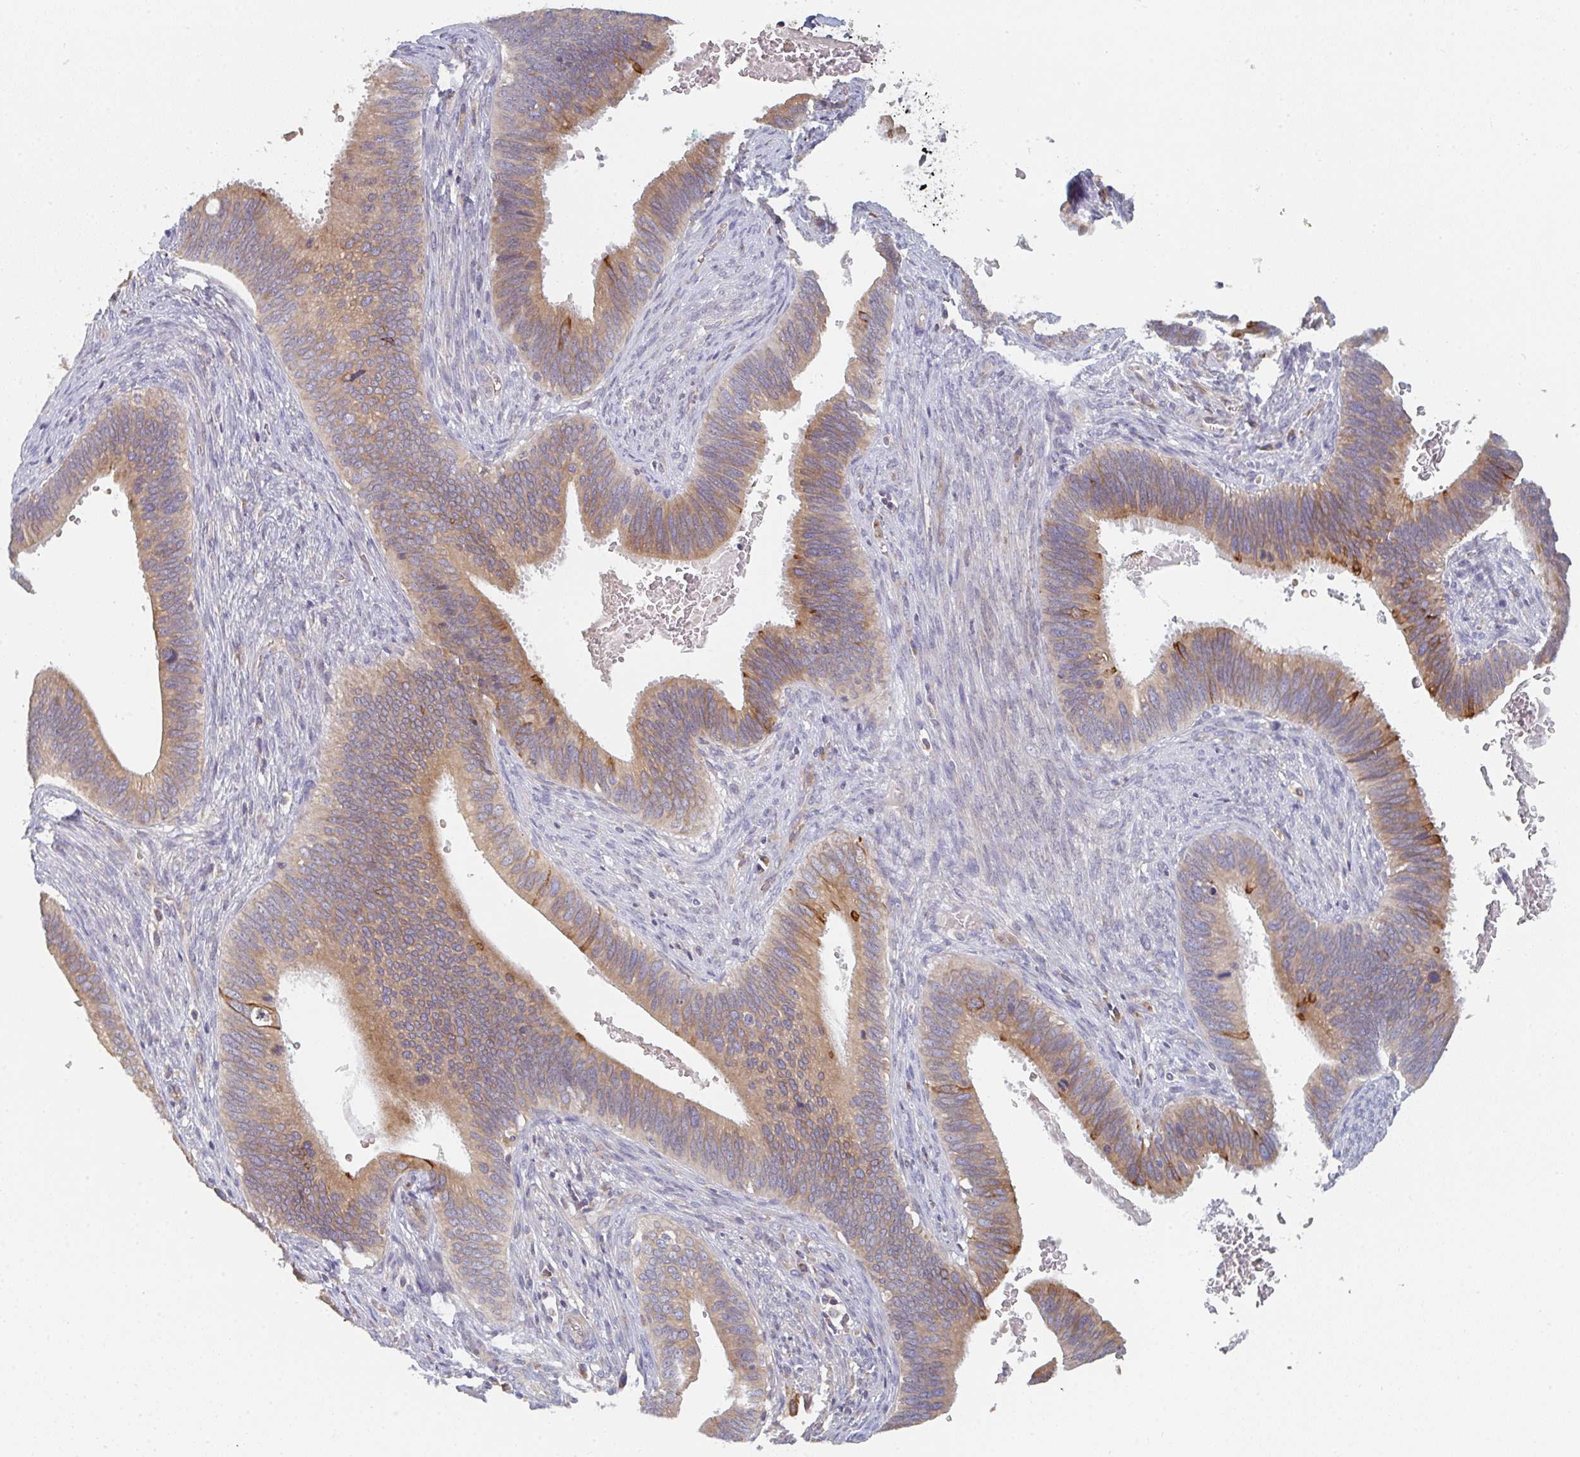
{"staining": {"intensity": "moderate", "quantity": ">75%", "location": "cytoplasmic/membranous"}, "tissue": "cervical cancer", "cell_type": "Tumor cells", "image_type": "cancer", "snomed": [{"axis": "morphology", "description": "Adenocarcinoma, NOS"}, {"axis": "topography", "description": "Cervix"}], "caption": "A high-resolution photomicrograph shows IHC staining of cervical cancer, which reveals moderate cytoplasmic/membranous staining in approximately >75% of tumor cells.", "gene": "ELOVL1", "patient": {"sex": "female", "age": 42}}